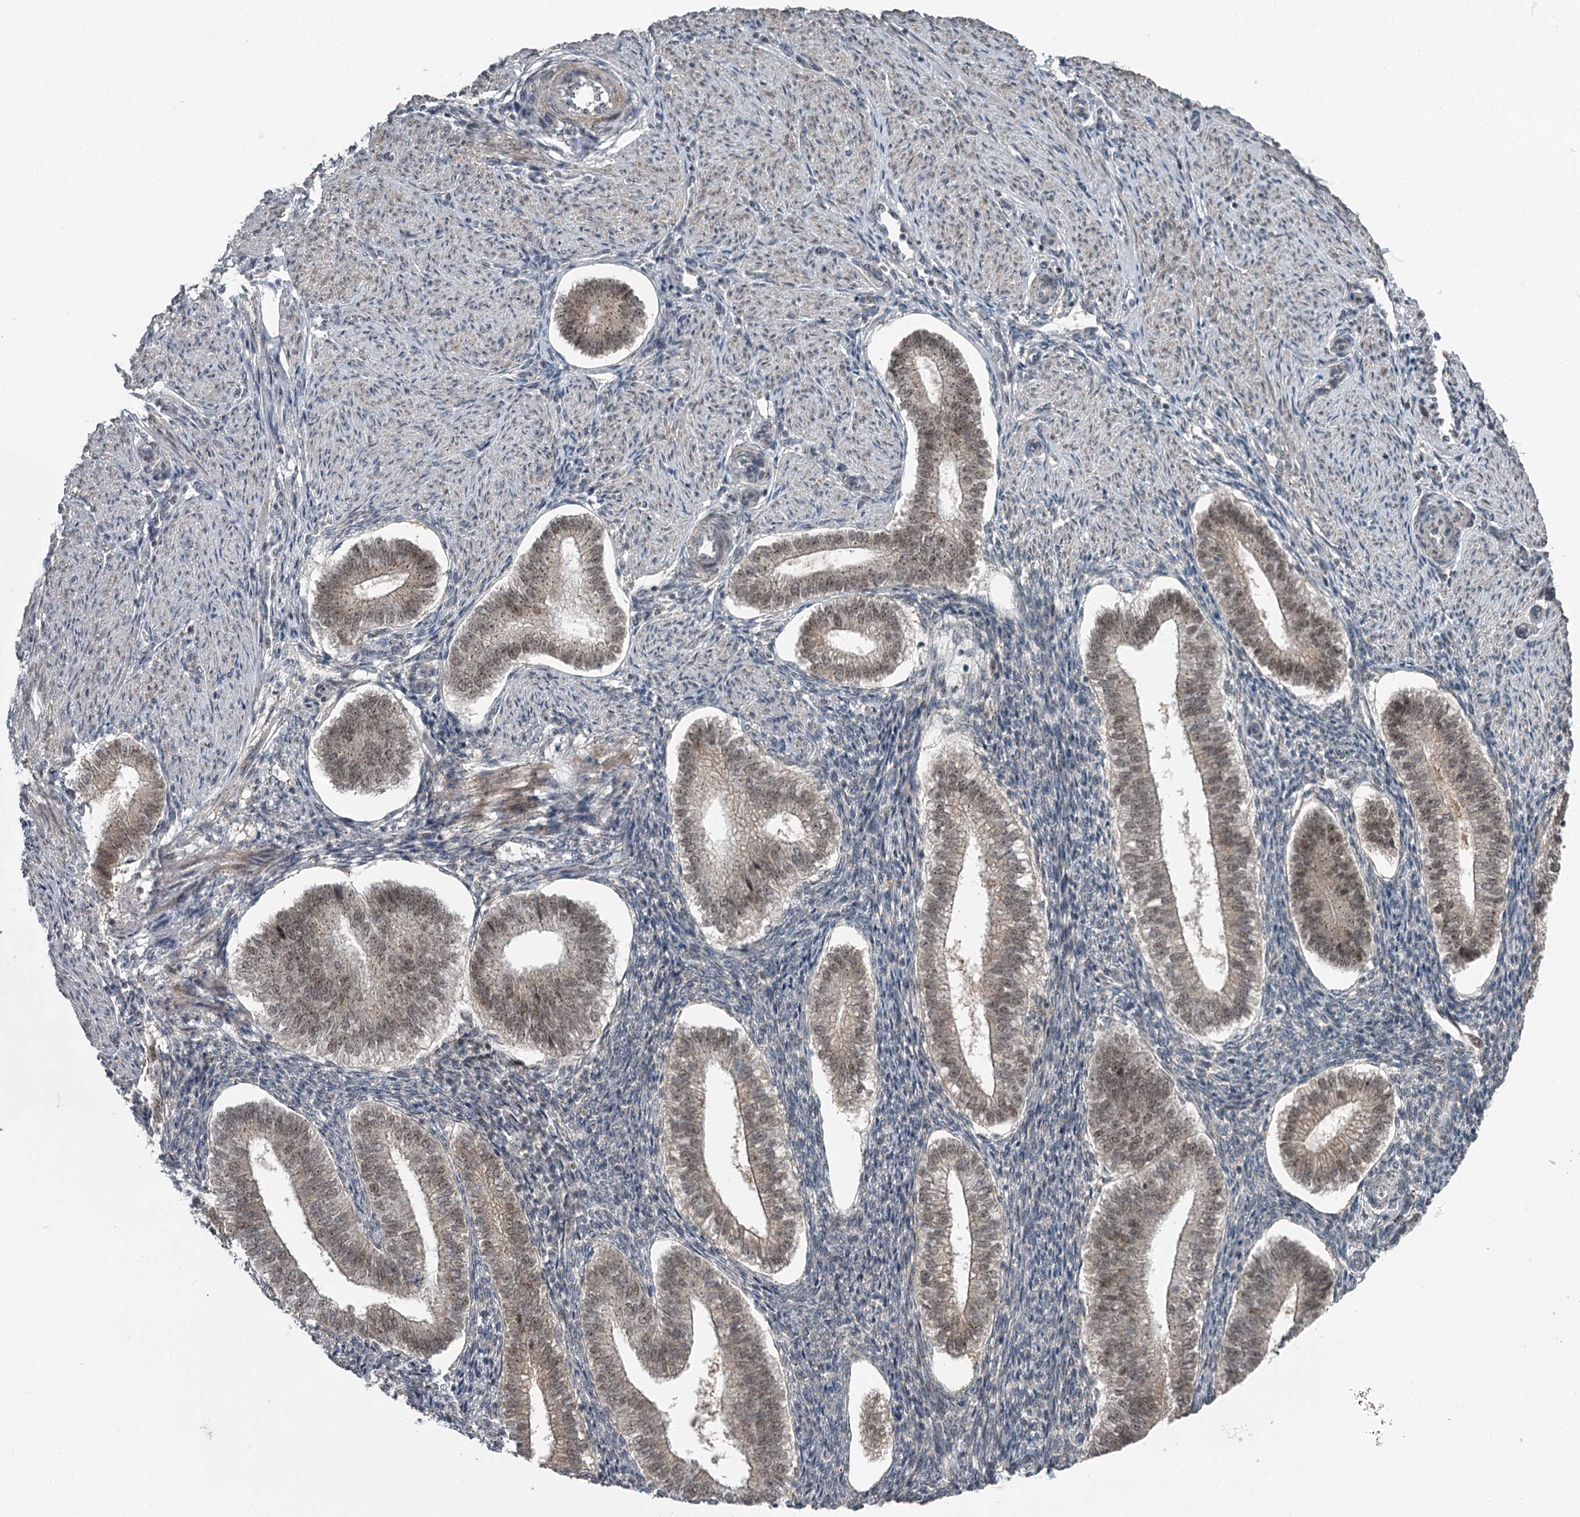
{"staining": {"intensity": "moderate", "quantity": "<25%", "location": "nuclear"}, "tissue": "endometrium", "cell_type": "Cells in endometrial stroma", "image_type": "normal", "snomed": [{"axis": "morphology", "description": "Normal tissue, NOS"}, {"axis": "topography", "description": "Endometrium"}], "caption": "Immunohistochemistry staining of normal endometrium, which shows low levels of moderate nuclear staining in approximately <25% of cells in endometrial stroma indicating moderate nuclear protein staining. The staining was performed using DAB (brown) for protein detection and nuclei were counterstained in hematoxylin (blue).", "gene": "EXOSC1", "patient": {"sex": "female", "age": 25}}